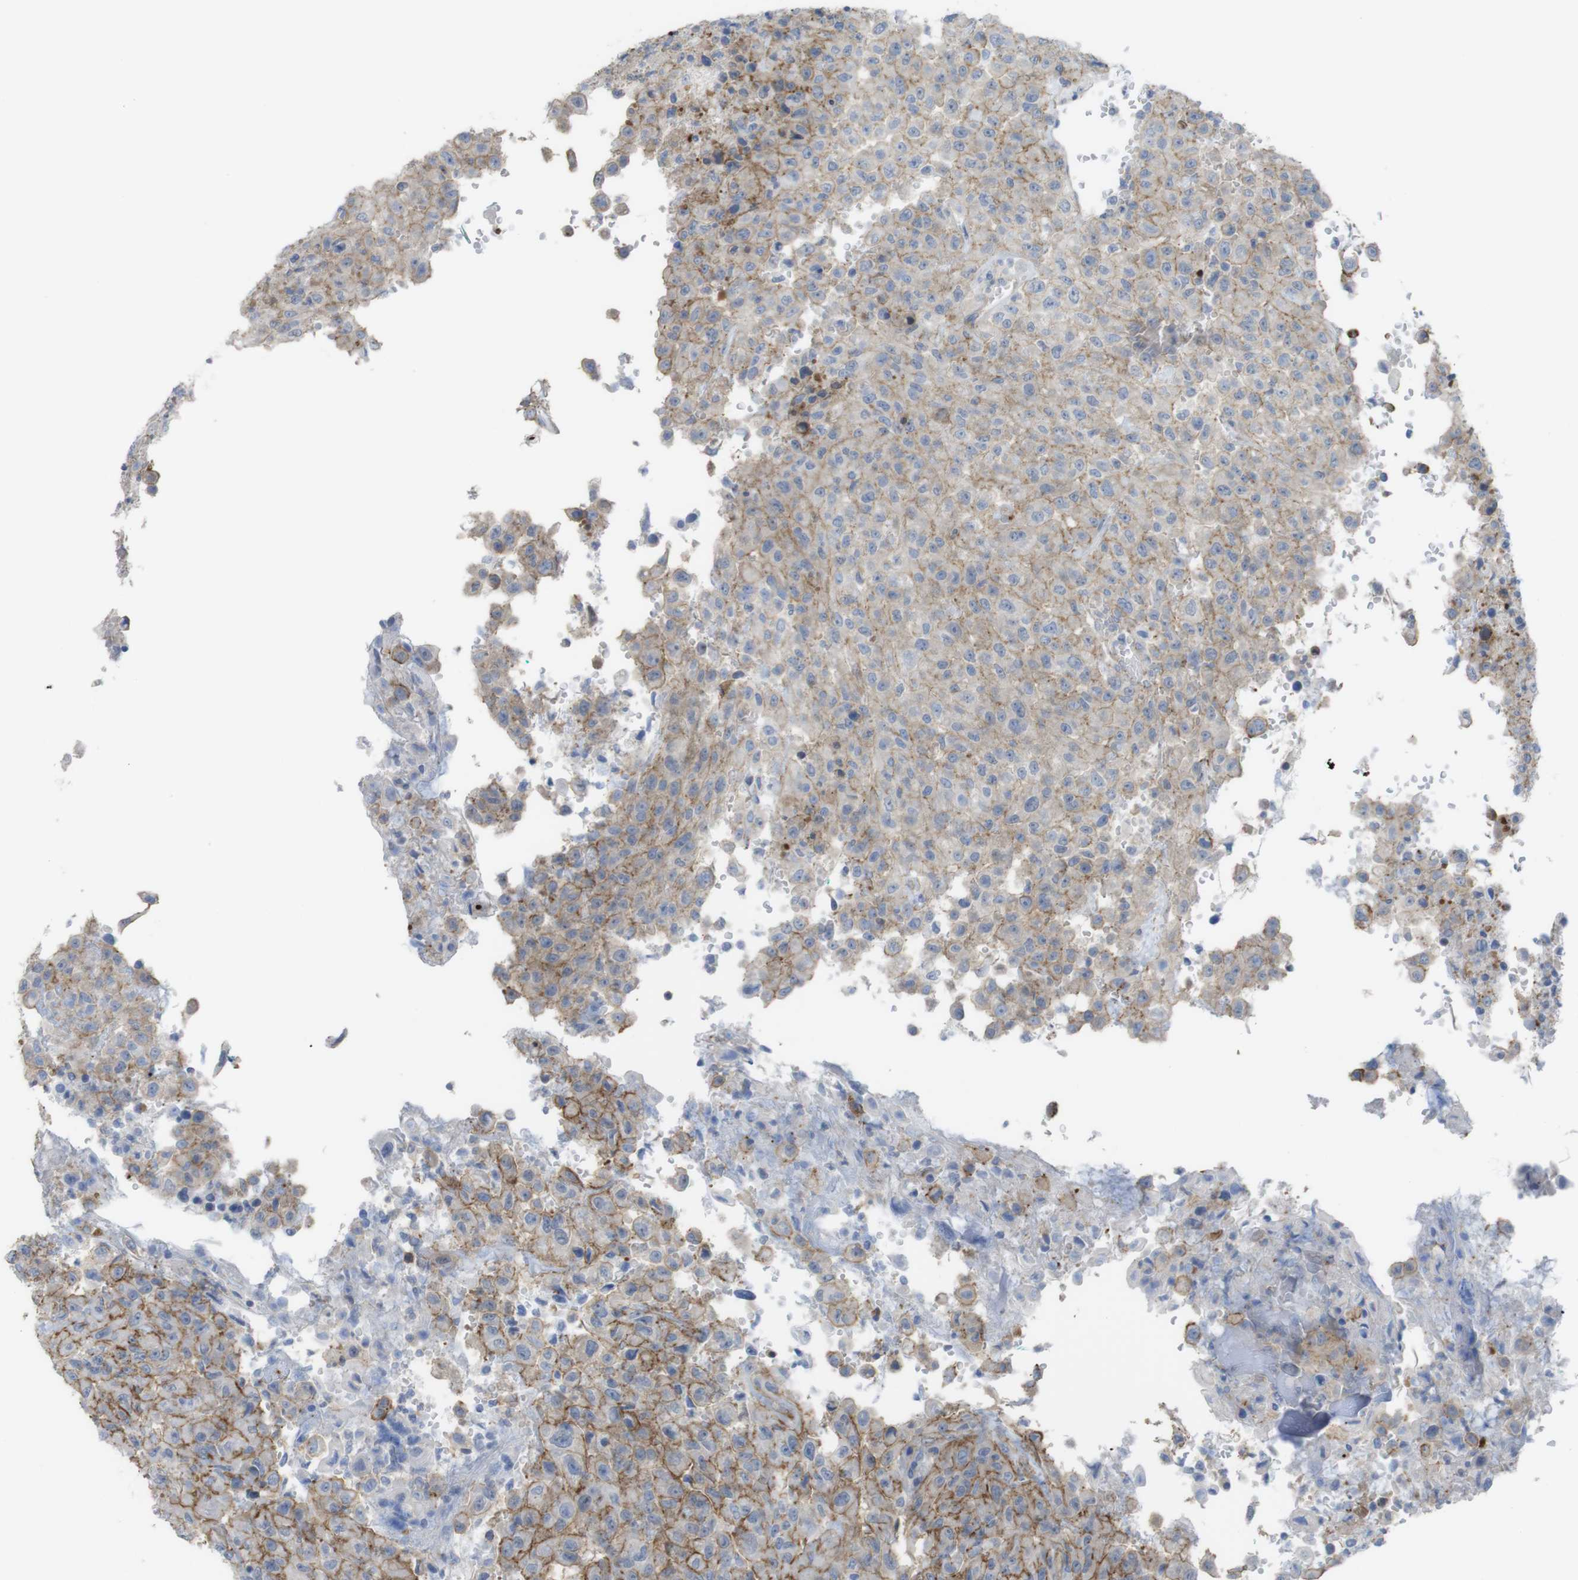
{"staining": {"intensity": "moderate", "quantity": ">75%", "location": "cytoplasmic/membranous"}, "tissue": "urothelial cancer", "cell_type": "Tumor cells", "image_type": "cancer", "snomed": [{"axis": "morphology", "description": "Urothelial carcinoma, High grade"}, {"axis": "topography", "description": "Urinary bladder"}], "caption": "Protein analysis of urothelial cancer tissue demonstrates moderate cytoplasmic/membranous staining in about >75% of tumor cells.", "gene": "PREX2", "patient": {"sex": "male", "age": 46}}